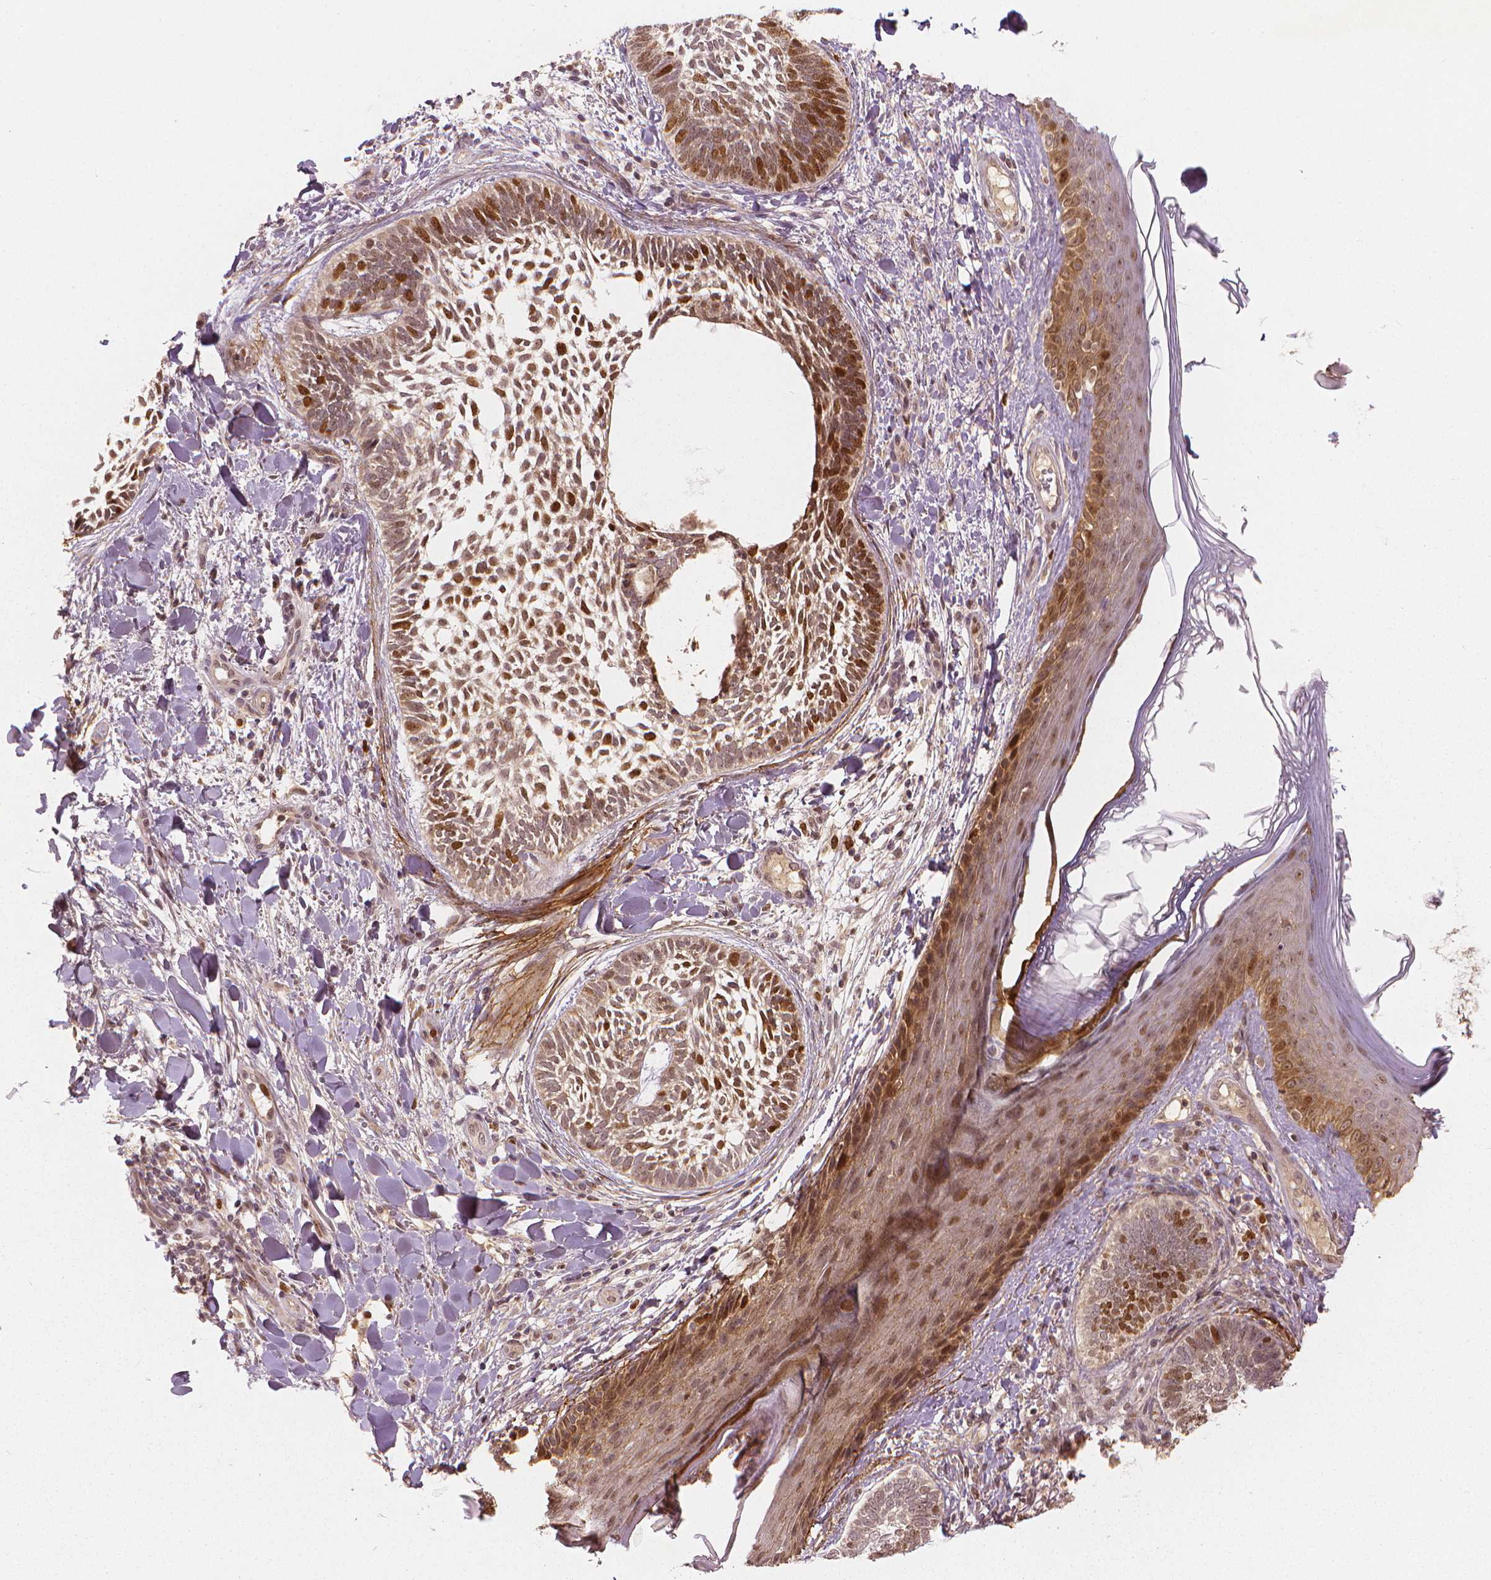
{"staining": {"intensity": "moderate", "quantity": ">75%", "location": "nuclear"}, "tissue": "skin cancer", "cell_type": "Tumor cells", "image_type": "cancer", "snomed": [{"axis": "morphology", "description": "Normal tissue, NOS"}, {"axis": "morphology", "description": "Basal cell carcinoma"}, {"axis": "topography", "description": "Skin"}], "caption": "Basal cell carcinoma (skin) stained with a protein marker displays moderate staining in tumor cells.", "gene": "NSD2", "patient": {"sex": "male", "age": 46}}